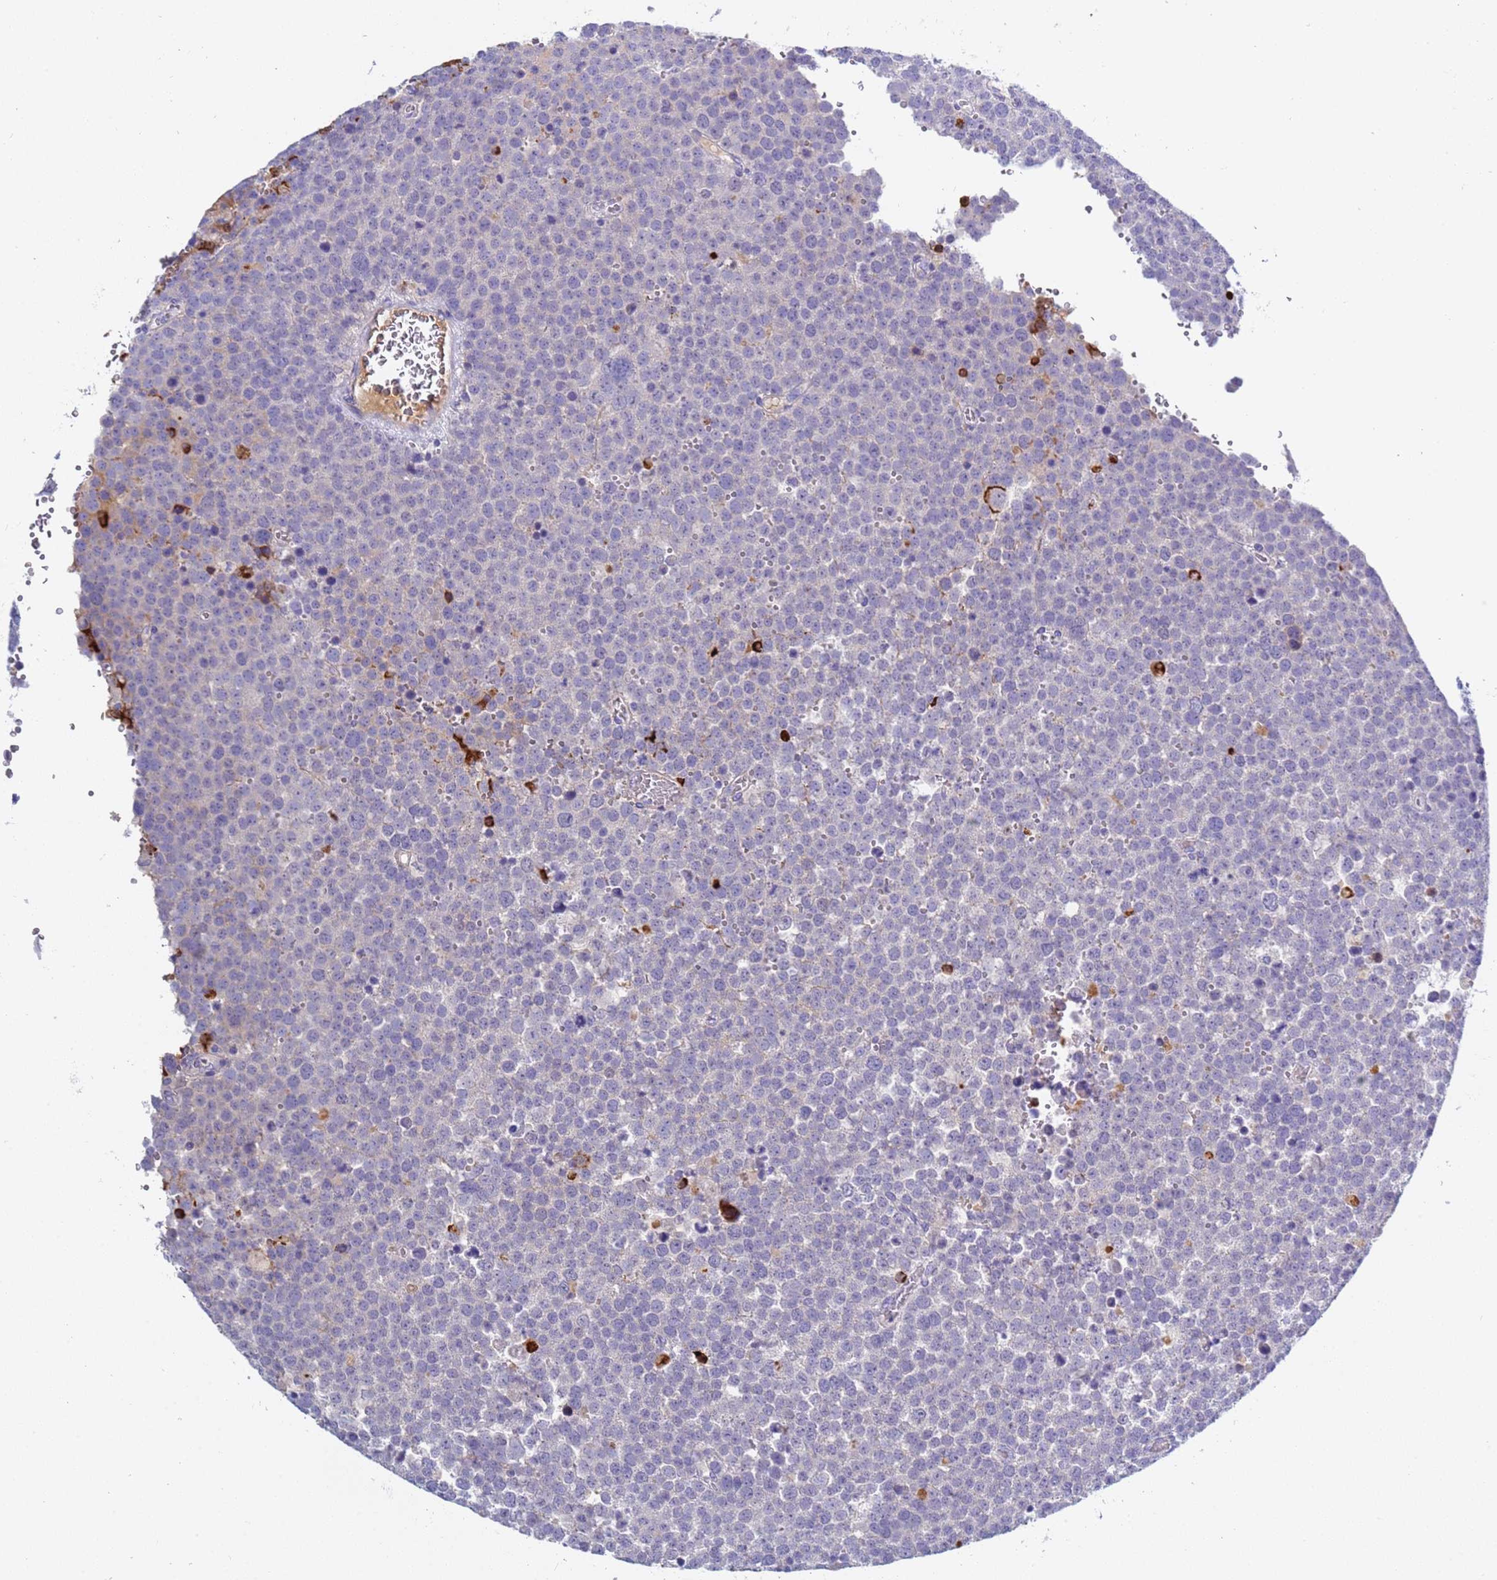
{"staining": {"intensity": "negative", "quantity": "none", "location": "none"}, "tissue": "testis cancer", "cell_type": "Tumor cells", "image_type": "cancer", "snomed": [{"axis": "morphology", "description": "Seminoma, NOS"}, {"axis": "topography", "description": "Testis"}], "caption": "A high-resolution photomicrograph shows immunohistochemistry (IHC) staining of testis cancer (seminoma), which shows no significant expression in tumor cells. (DAB (3,3'-diaminobenzidine) immunohistochemistry, high magnification).", "gene": "C4orf46", "patient": {"sex": "male", "age": 71}}